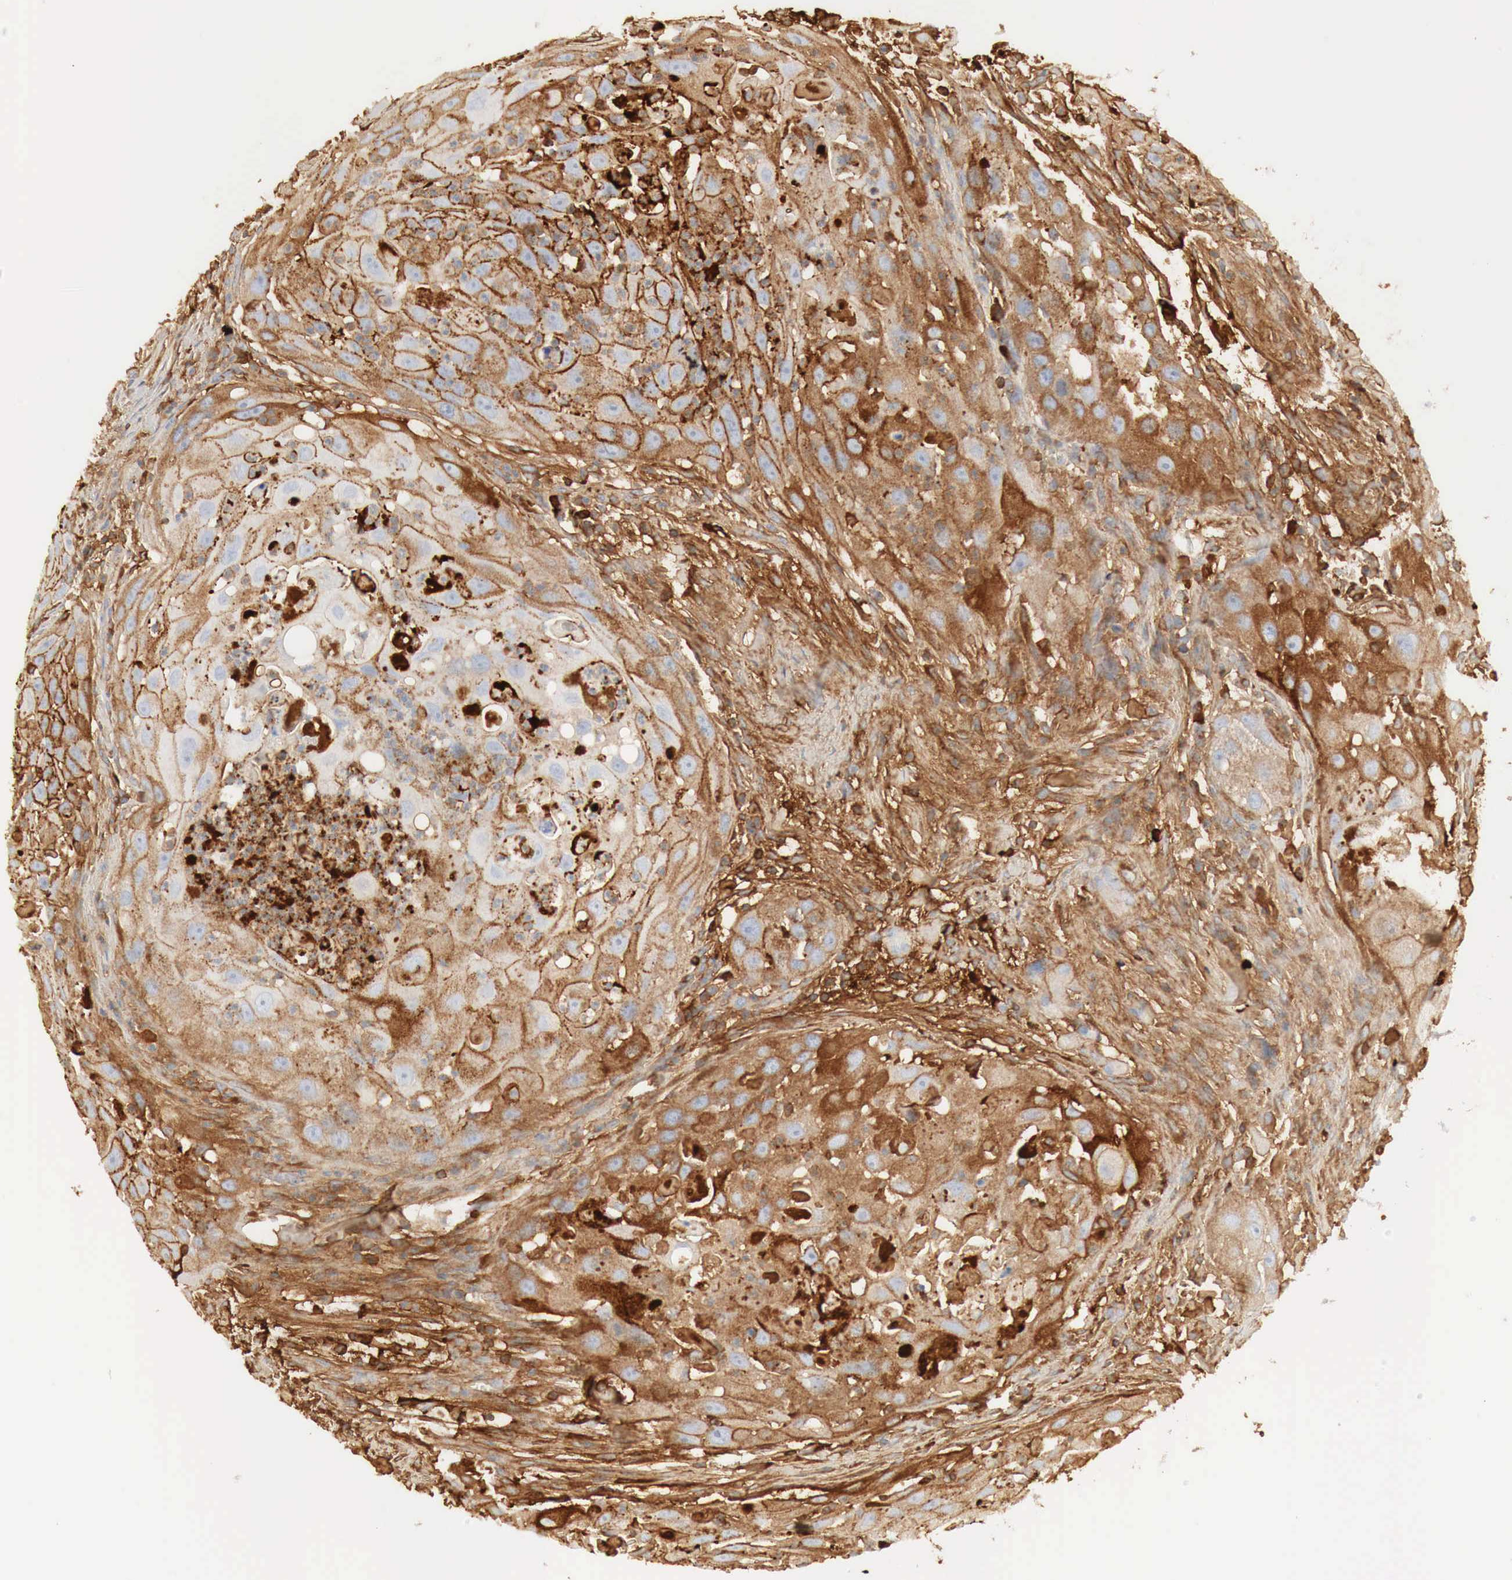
{"staining": {"intensity": "moderate", "quantity": ">75%", "location": "cytoplasmic/membranous"}, "tissue": "head and neck cancer", "cell_type": "Tumor cells", "image_type": "cancer", "snomed": [{"axis": "morphology", "description": "Squamous cell carcinoma, NOS"}, {"axis": "topography", "description": "Head-Neck"}], "caption": "Immunohistochemical staining of squamous cell carcinoma (head and neck) reveals medium levels of moderate cytoplasmic/membranous staining in approximately >75% of tumor cells.", "gene": "IGLC3", "patient": {"sex": "male", "age": 64}}